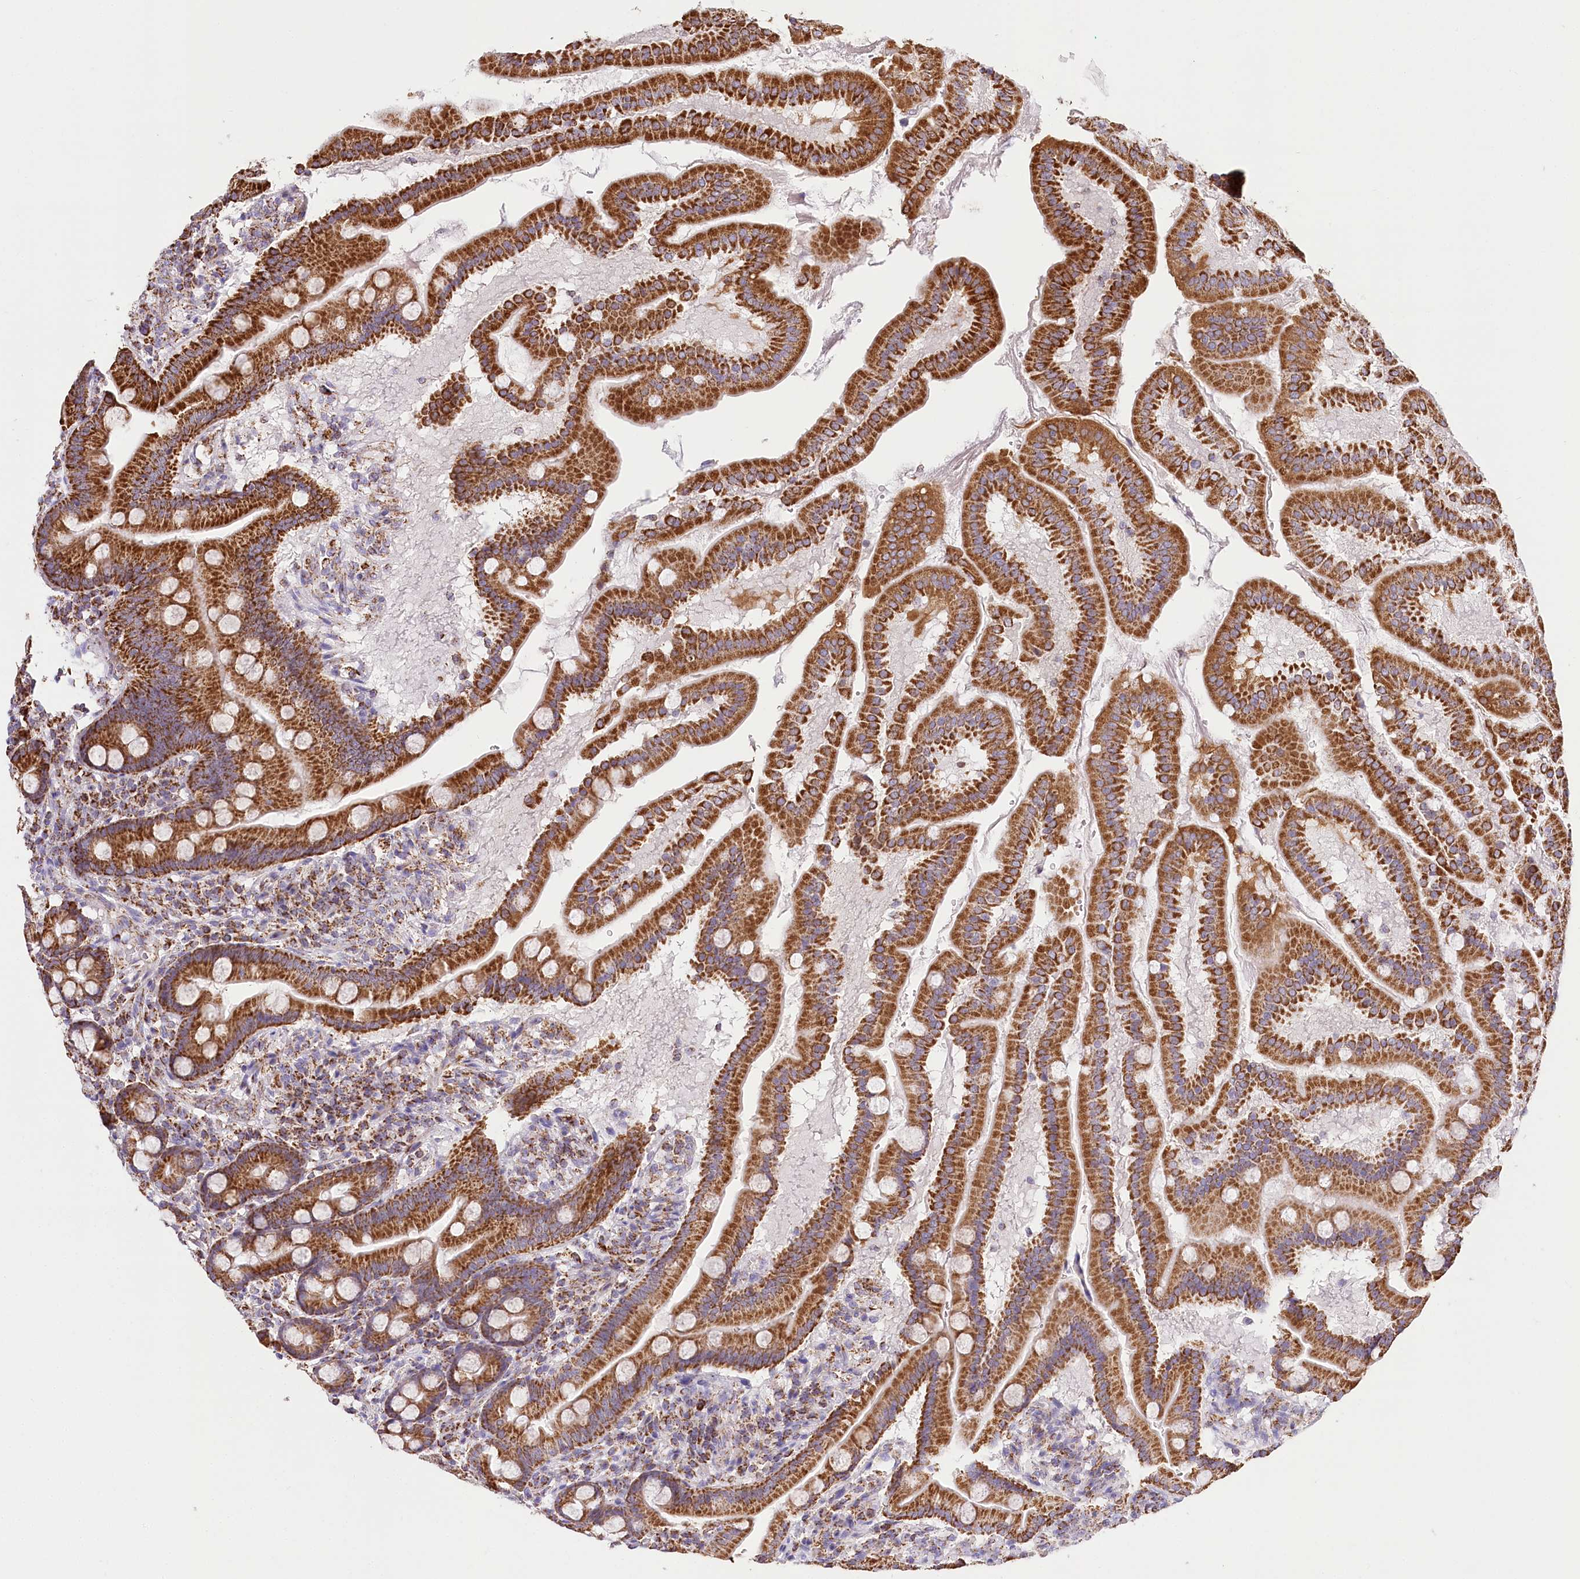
{"staining": {"intensity": "strong", "quantity": ">75%", "location": "cytoplasmic/membranous"}, "tissue": "duodenum", "cell_type": "Glandular cells", "image_type": "normal", "snomed": [{"axis": "morphology", "description": "Normal tissue, NOS"}, {"axis": "topography", "description": "Duodenum"}], "caption": "The photomicrograph demonstrates immunohistochemical staining of unremarkable duodenum. There is strong cytoplasmic/membranous positivity is seen in about >75% of glandular cells. (DAB (3,3'-diaminobenzidine) = brown stain, brightfield microscopy at high magnification).", "gene": "LSS", "patient": {"sex": "male", "age": 50}}